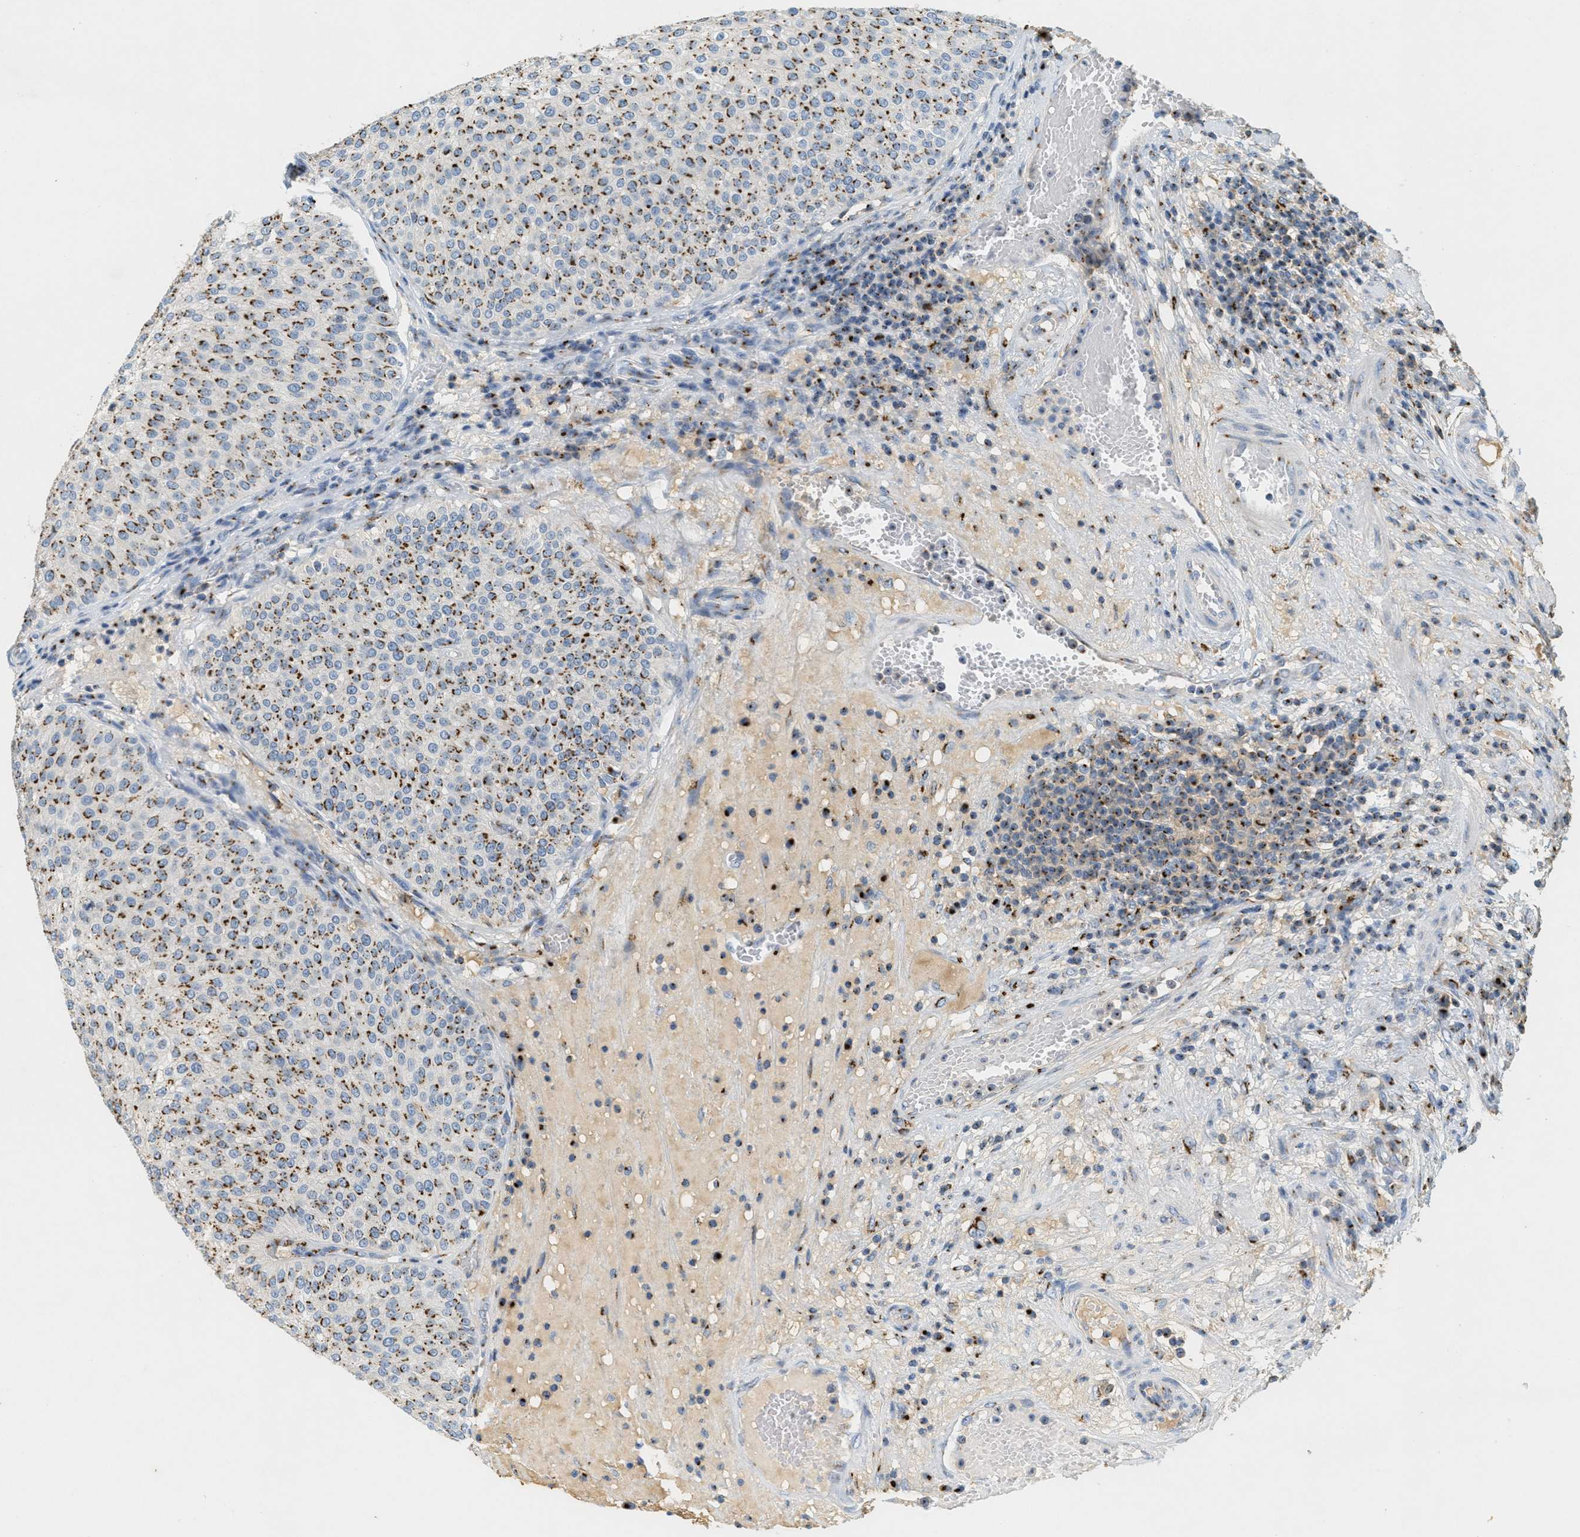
{"staining": {"intensity": "strong", "quantity": "25%-75%", "location": "cytoplasmic/membranous"}, "tissue": "urothelial cancer", "cell_type": "Tumor cells", "image_type": "cancer", "snomed": [{"axis": "morphology", "description": "Urothelial carcinoma, Low grade"}, {"axis": "topography", "description": "Smooth muscle"}, {"axis": "topography", "description": "Urinary bladder"}], "caption": "A high-resolution image shows immunohistochemistry (IHC) staining of low-grade urothelial carcinoma, which displays strong cytoplasmic/membranous expression in approximately 25%-75% of tumor cells.", "gene": "ENTPD4", "patient": {"sex": "male", "age": 60}}